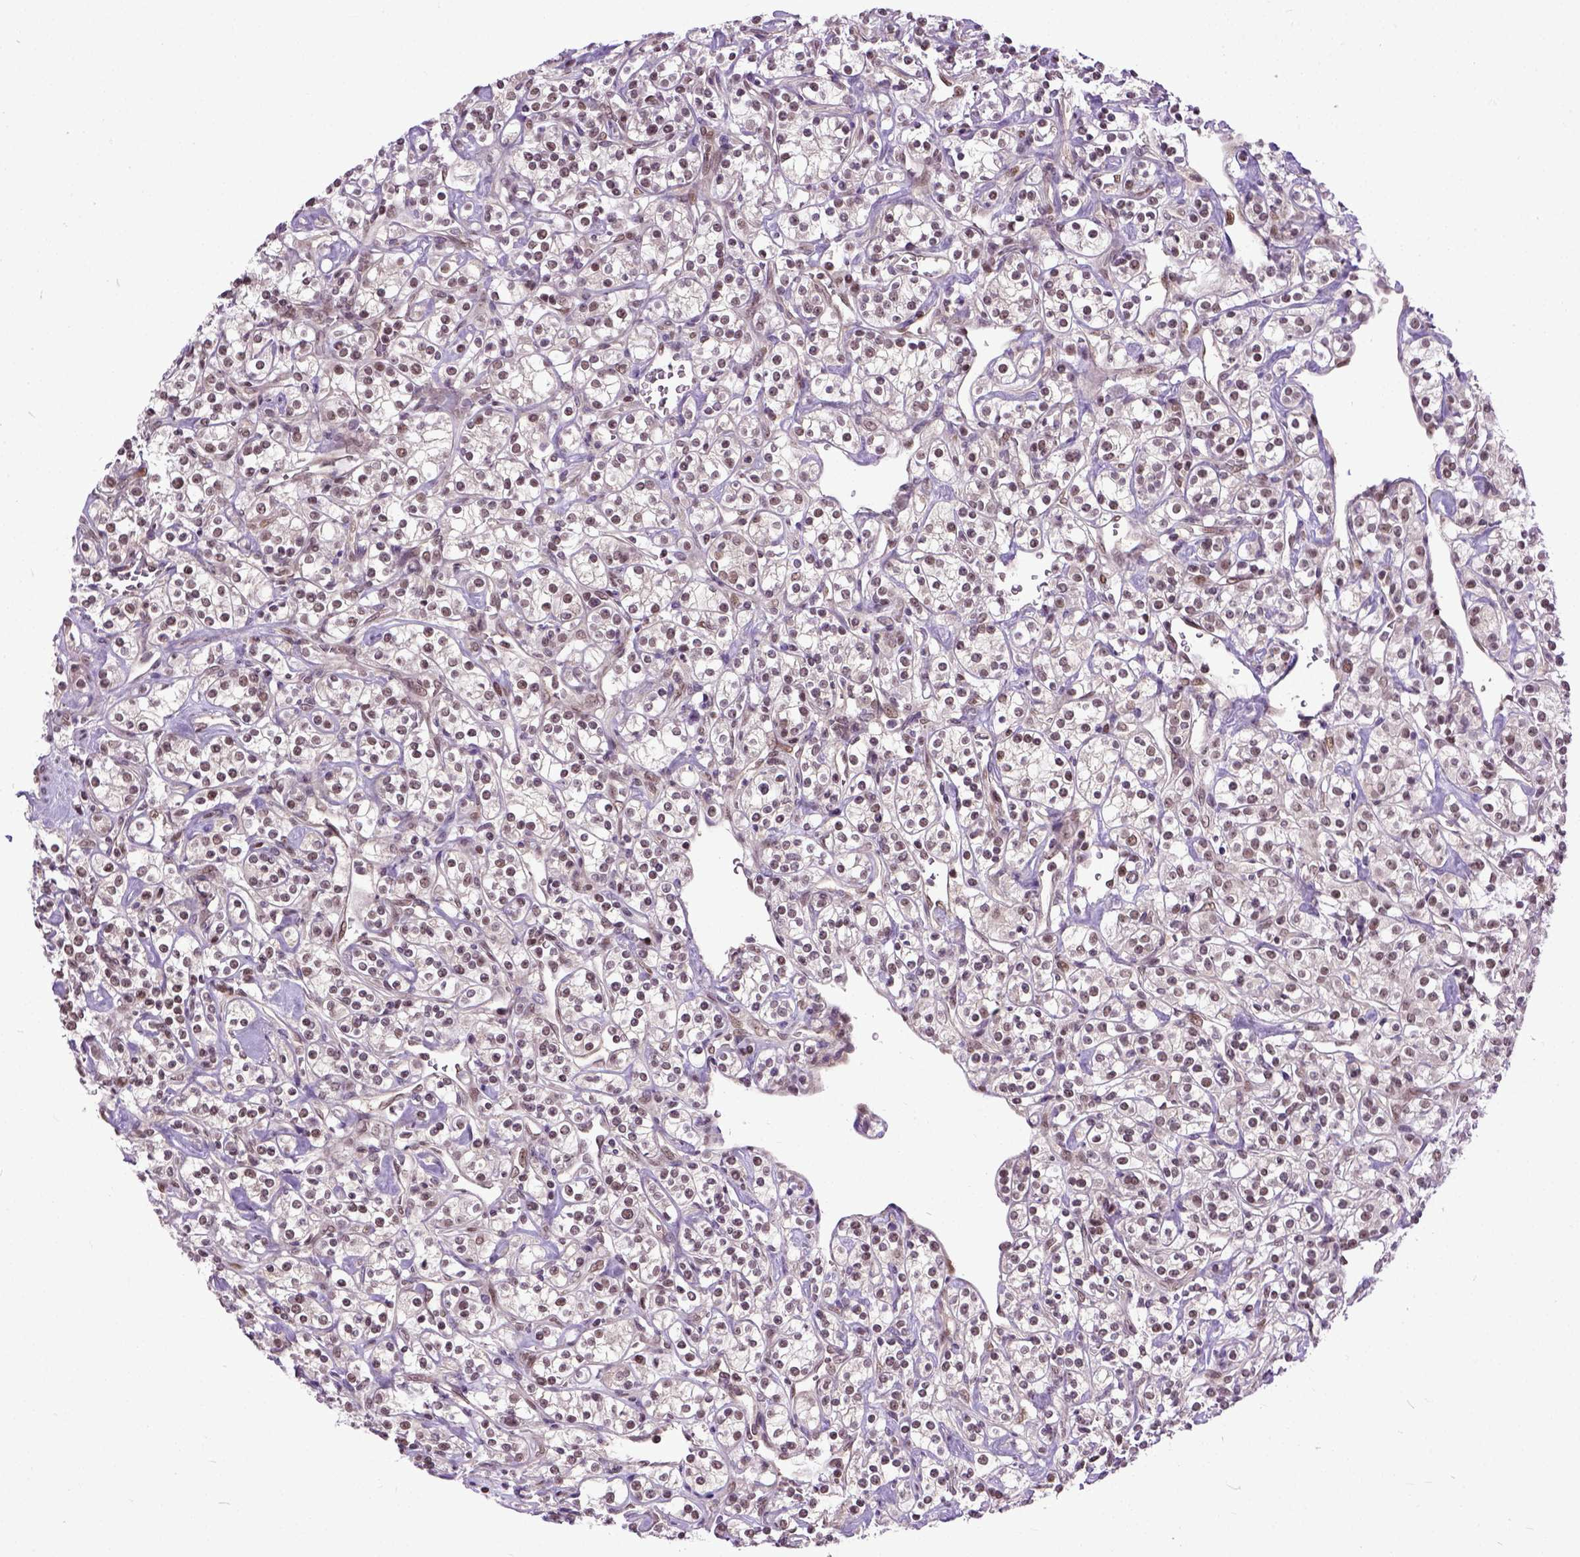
{"staining": {"intensity": "moderate", "quantity": ">75%", "location": "nuclear"}, "tissue": "renal cancer", "cell_type": "Tumor cells", "image_type": "cancer", "snomed": [{"axis": "morphology", "description": "Adenocarcinoma, NOS"}, {"axis": "topography", "description": "Kidney"}], "caption": "Renal cancer stained with DAB (3,3'-diaminobenzidine) immunohistochemistry shows medium levels of moderate nuclear expression in approximately >75% of tumor cells.", "gene": "UBA3", "patient": {"sex": "male", "age": 77}}